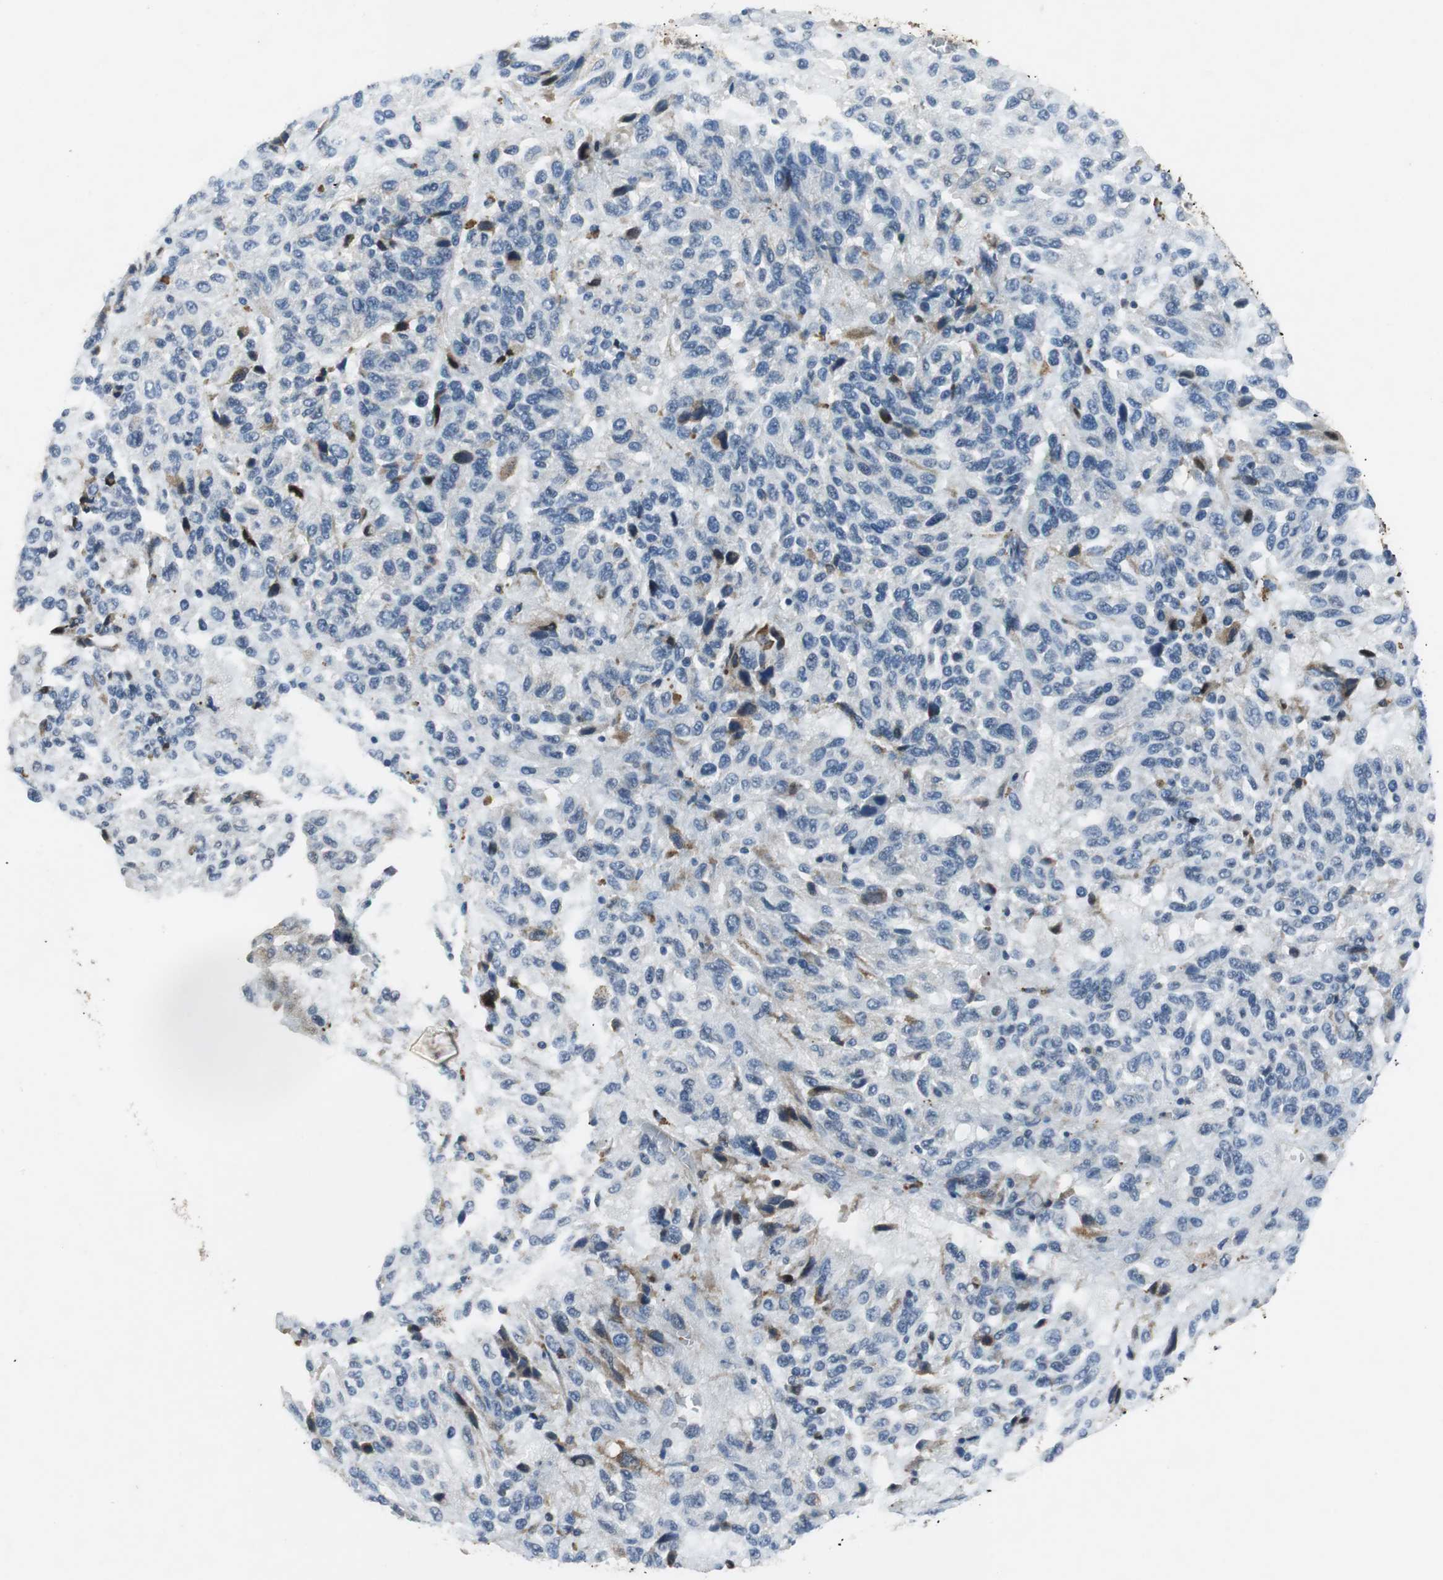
{"staining": {"intensity": "negative", "quantity": "none", "location": "none"}, "tissue": "melanoma", "cell_type": "Tumor cells", "image_type": "cancer", "snomed": [{"axis": "morphology", "description": "Malignant melanoma, Metastatic site"}, {"axis": "topography", "description": "Lung"}], "caption": "There is no significant expression in tumor cells of melanoma. The staining is performed using DAB brown chromogen with nuclei counter-stained in using hematoxylin.", "gene": "ORM1", "patient": {"sex": "male", "age": 64}}